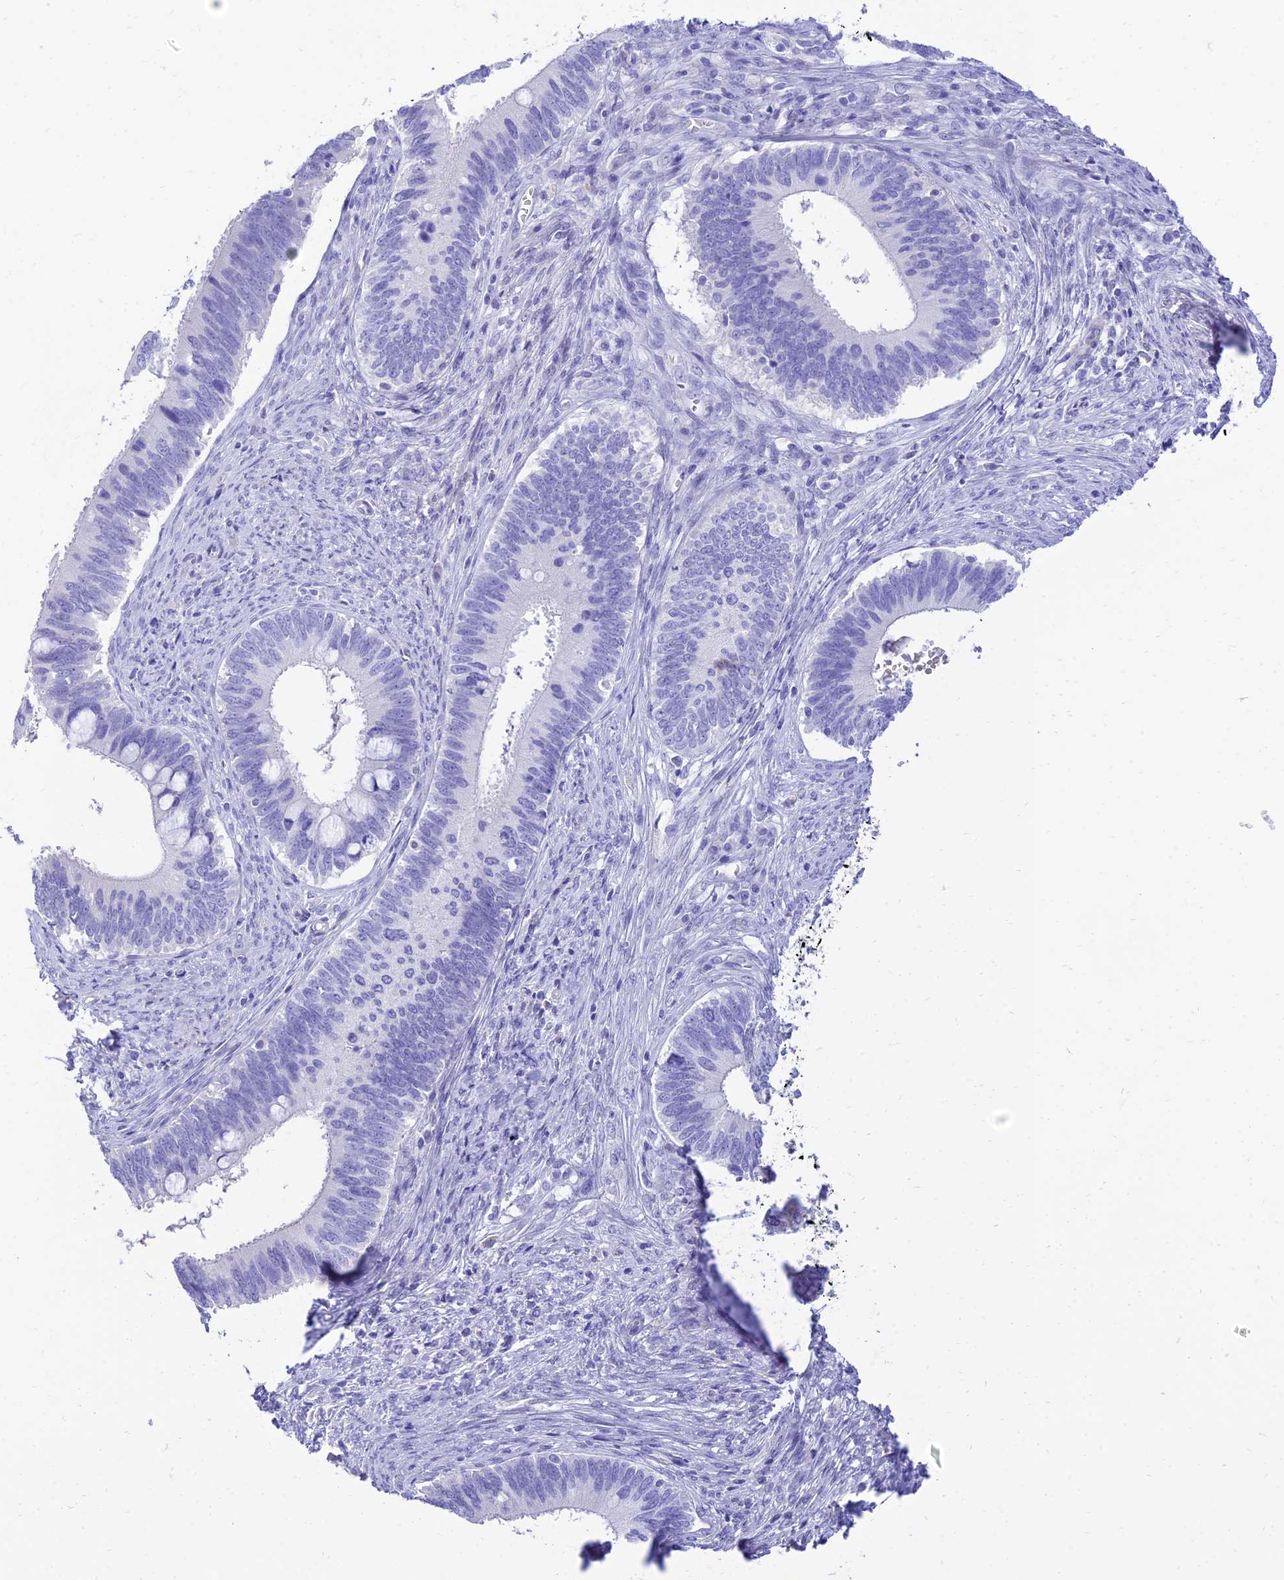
{"staining": {"intensity": "negative", "quantity": "none", "location": "none"}, "tissue": "cervical cancer", "cell_type": "Tumor cells", "image_type": "cancer", "snomed": [{"axis": "morphology", "description": "Adenocarcinoma, NOS"}, {"axis": "topography", "description": "Cervix"}], "caption": "DAB (3,3'-diaminobenzidine) immunohistochemical staining of human cervical cancer (adenocarcinoma) reveals no significant expression in tumor cells.", "gene": "TAC3", "patient": {"sex": "female", "age": 42}}